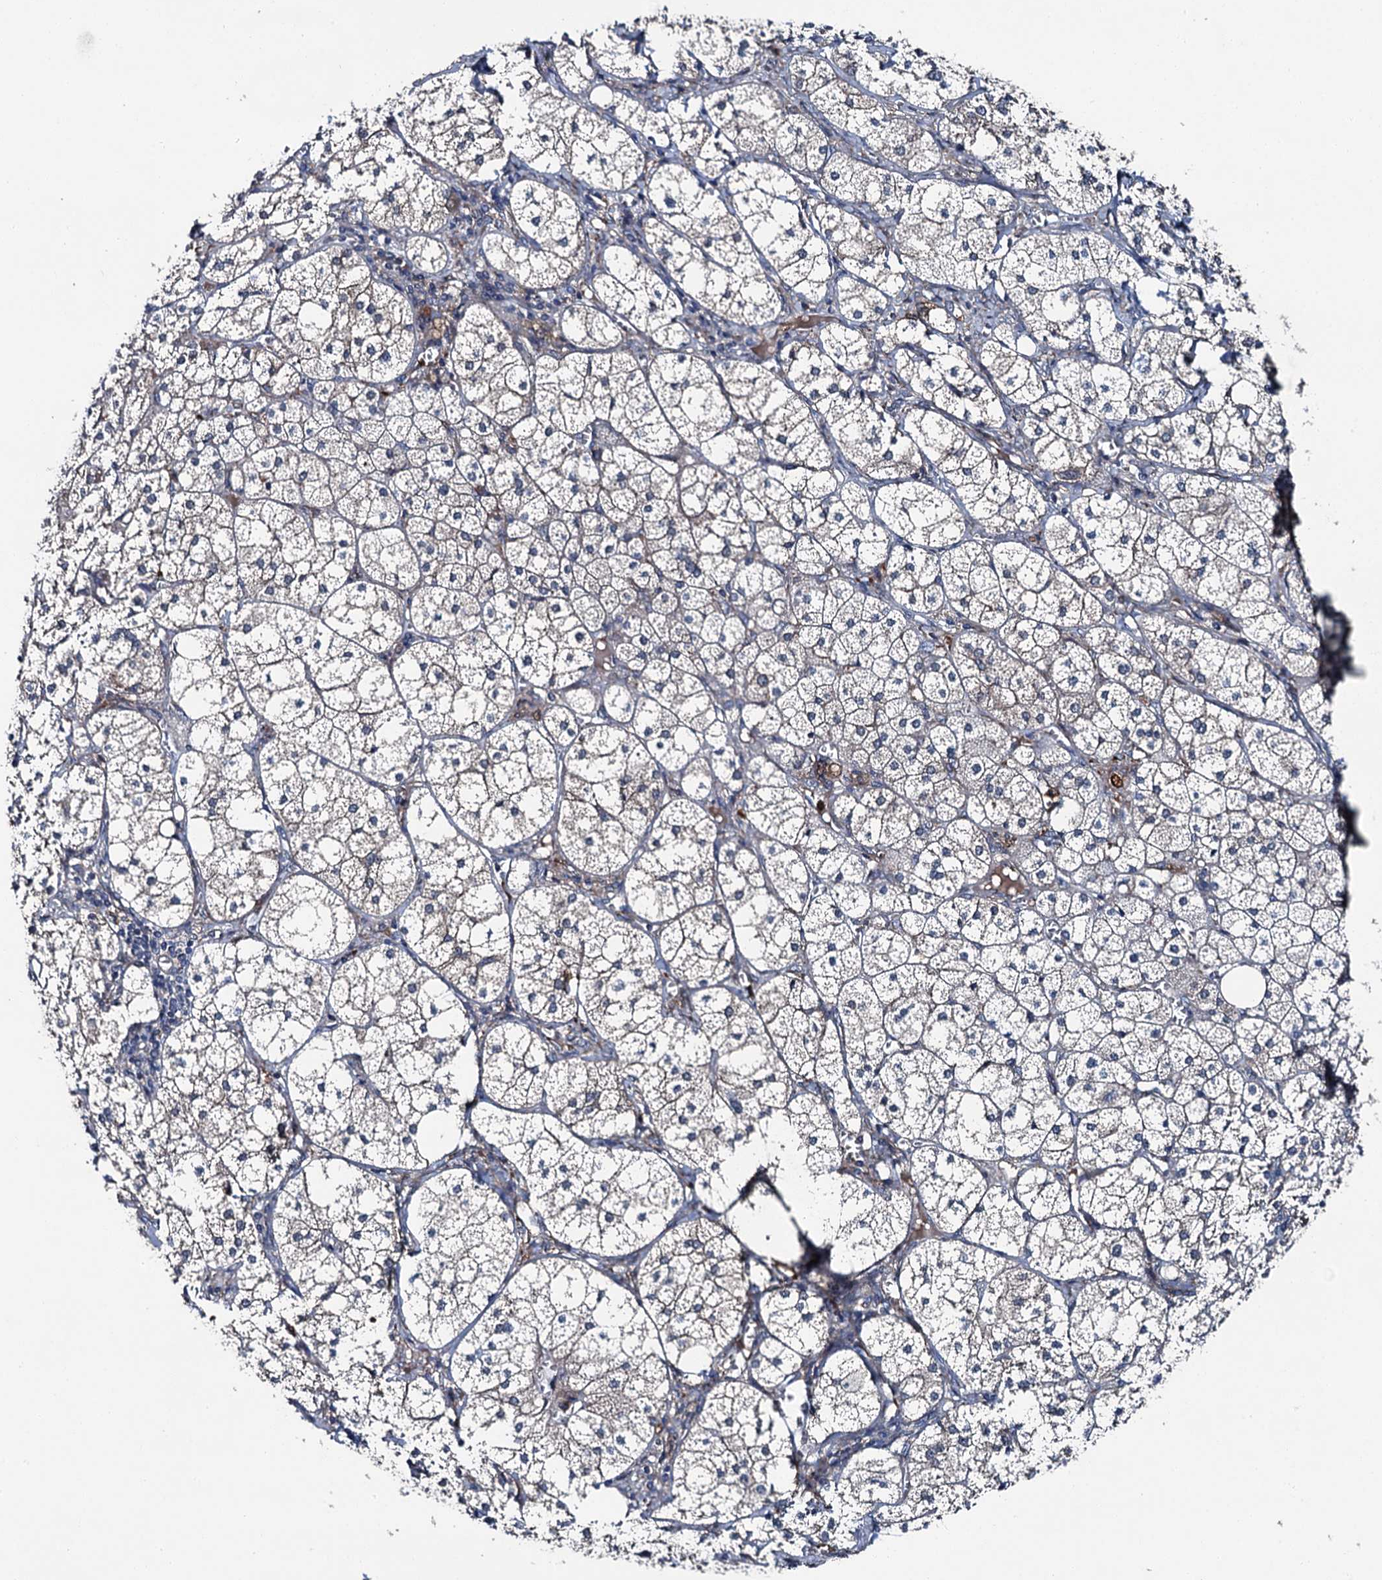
{"staining": {"intensity": "moderate", "quantity": "25%-75%", "location": "cytoplasmic/membranous"}, "tissue": "adrenal gland", "cell_type": "Glandular cells", "image_type": "normal", "snomed": [{"axis": "morphology", "description": "Normal tissue, NOS"}, {"axis": "topography", "description": "Adrenal gland"}], "caption": "Immunohistochemical staining of benign human adrenal gland shows medium levels of moderate cytoplasmic/membranous staining in approximately 25%-75% of glandular cells.", "gene": "SLC22A25", "patient": {"sex": "female", "age": 61}}